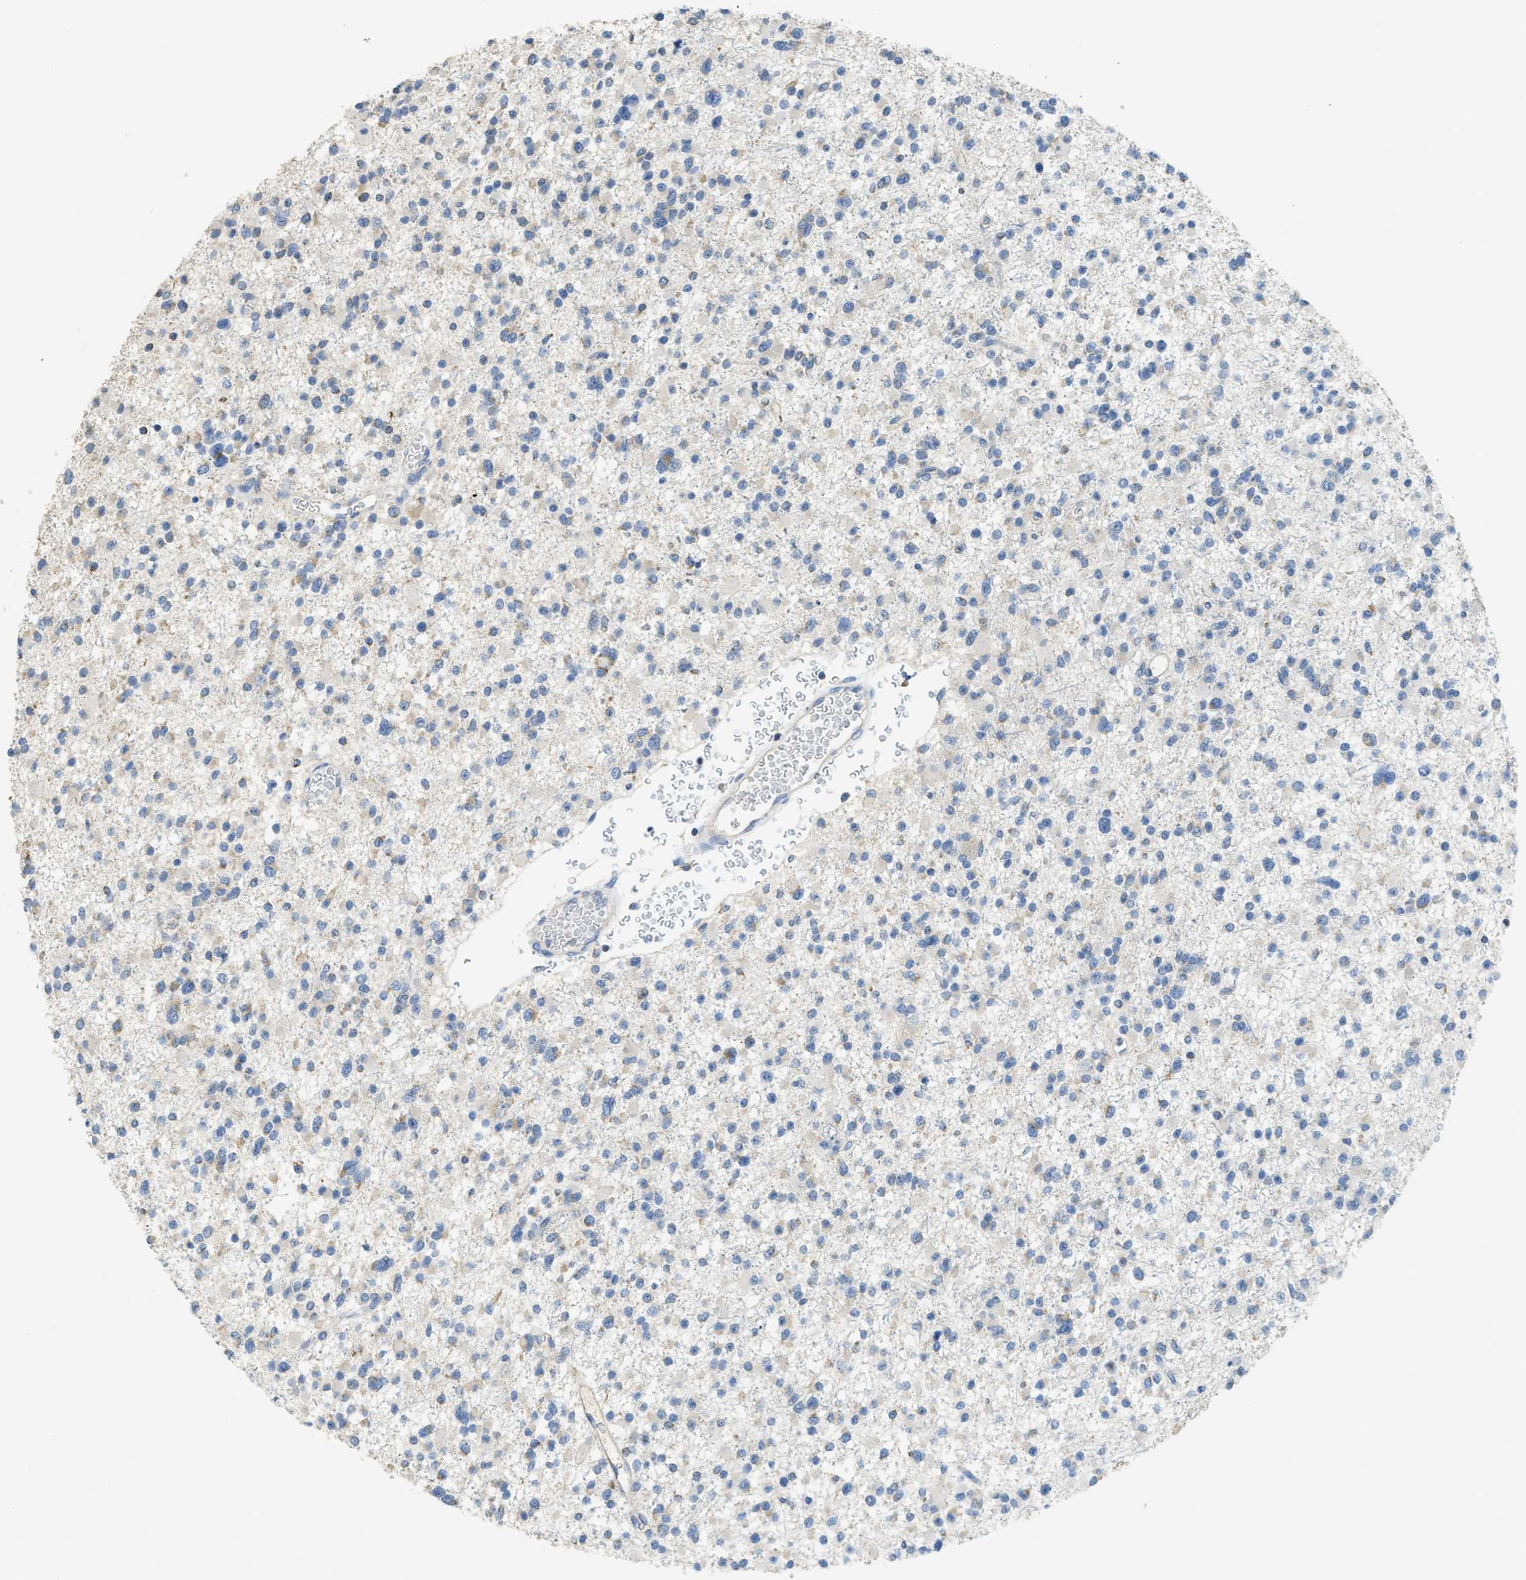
{"staining": {"intensity": "weak", "quantity": "<25%", "location": "cytoplasmic/membranous"}, "tissue": "glioma", "cell_type": "Tumor cells", "image_type": "cancer", "snomed": [{"axis": "morphology", "description": "Glioma, malignant, Low grade"}, {"axis": "topography", "description": "Brain"}], "caption": "Immunohistochemistry (IHC) micrograph of human malignant glioma (low-grade) stained for a protein (brown), which shows no positivity in tumor cells.", "gene": "SFXN2", "patient": {"sex": "female", "age": 22}}